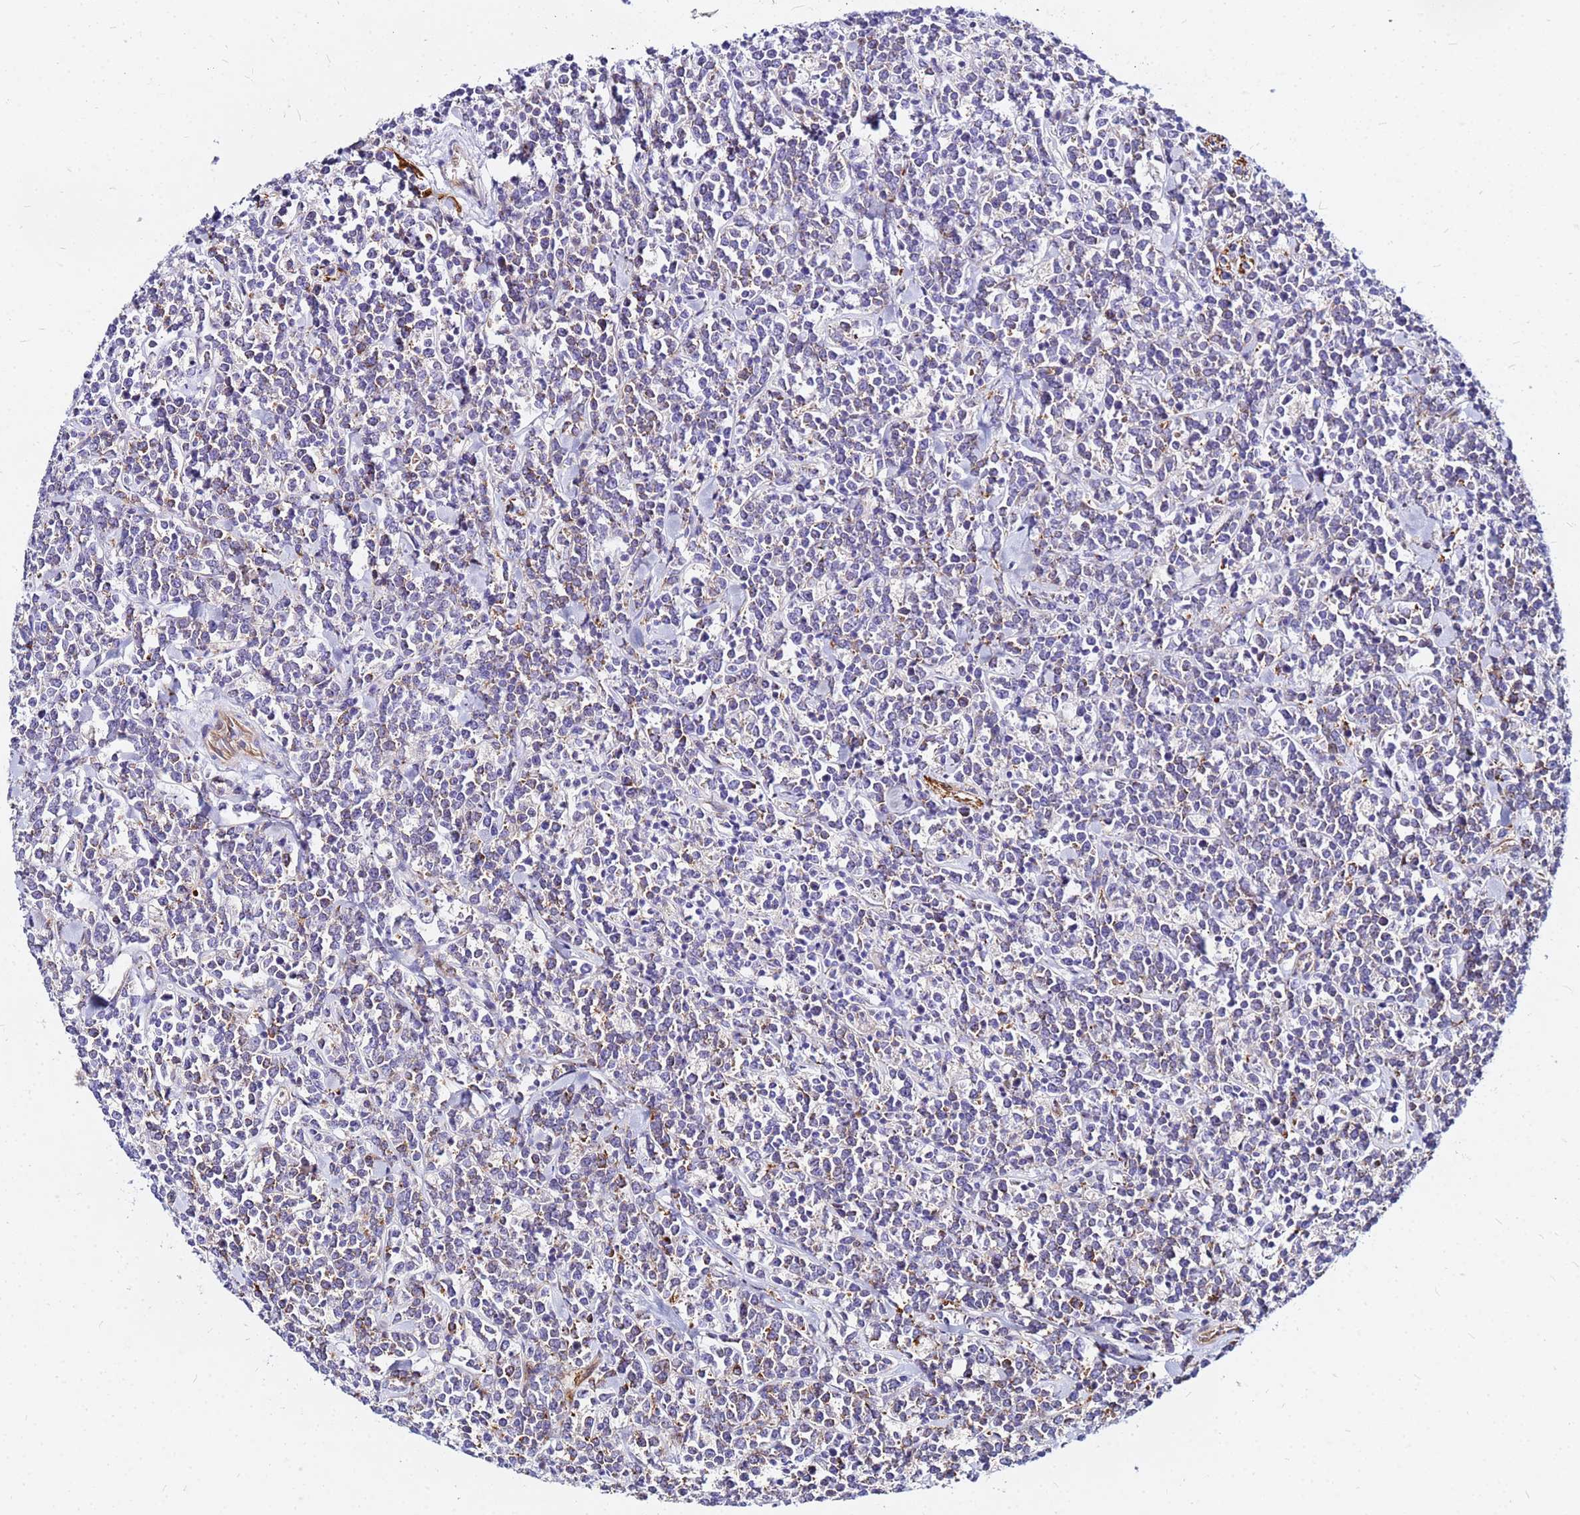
{"staining": {"intensity": "strong", "quantity": "25%-75%", "location": "cytoplasmic/membranous"}, "tissue": "lymphoma", "cell_type": "Tumor cells", "image_type": "cancer", "snomed": [{"axis": "morphology", "description": "Malignant lymphoma, non-Hodgkin's type, High grade"}, {"axis": "topography", "description": "Small intestine"}], "caption": "Lymphoma stained with IHC reveals strong cytoplasmic/membranous staining in about 25%-75% of tumor cells.", "gene": "TUBA8", "patient": {"sex": "male", "age": 8}}